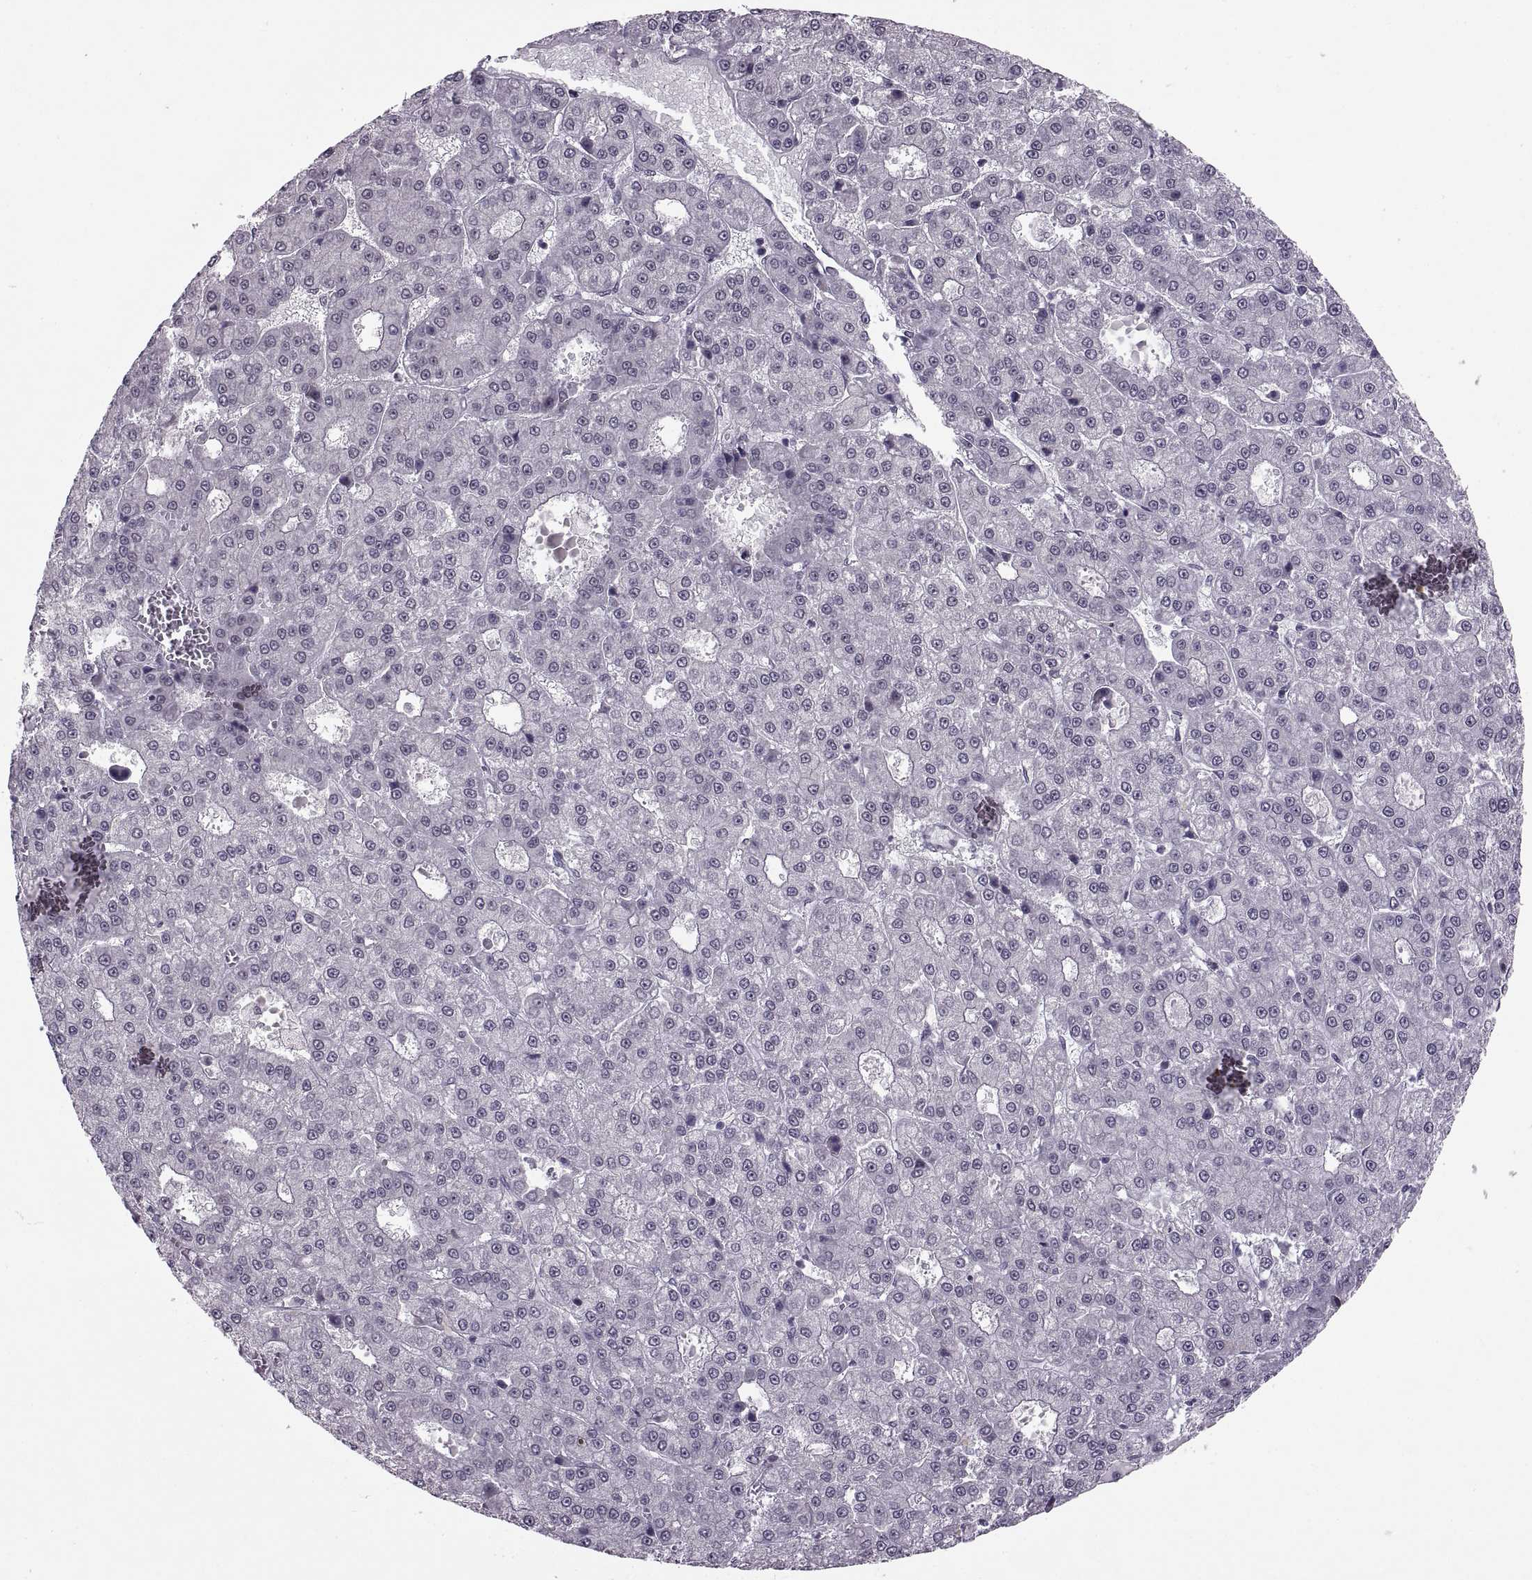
{"staining": {"intensity": "negative", "quantity": "none", "location": "none"}, "tissue": "liver cancer", "cell_type": "Tumor cells", "image_type": "cancer", "snomed": [{"axis": "morphology", "description": "Carcinoma, Hepatocellular, NOS"}, {"axis": "topography", "description": "Liver"}], "caption": "Human liver cancer stained for a protein using immunohistochemistry exhibits no expression in tumor cells.", "gene": "OTP", "patient": {"sex": "male", "age": 70}}